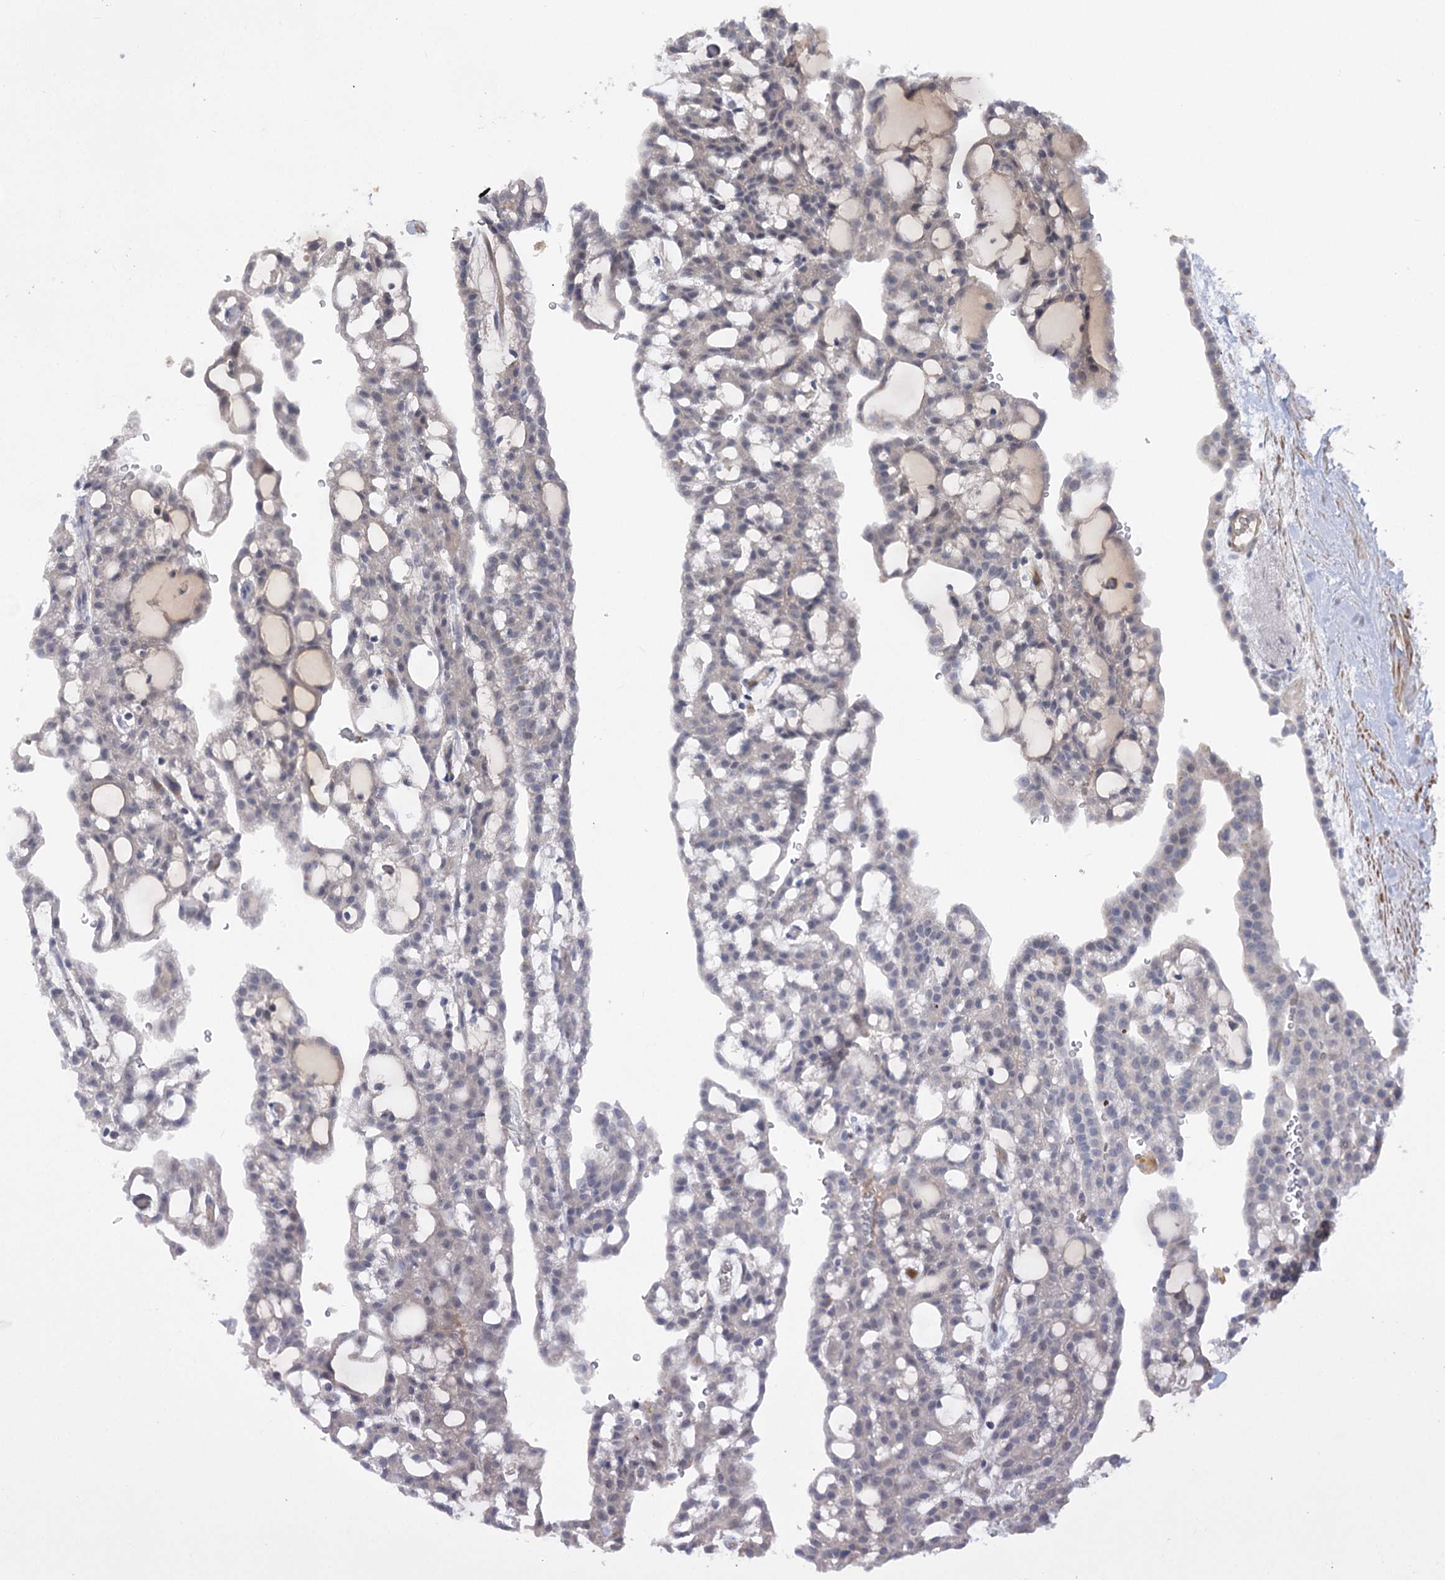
{"staining": {"intensity": "negative", "quantity": "none", "location": "none"}, "tissue": "renal cancer", "cell_type": "Tumor cells", "image_type": "cancer", "snomed": [{"axis": "morphology", "description": "Adenocarcinoma, NOS"}, {"axis": "topography", "description": "Kidney"}], "caption": "The IHC photomicrograph has no significant staining in tumor cells of renal cancer (adenocarcinoma) tissue. The staining is performed using DAB (3,3'-diaminobenzidine) brown chromogen with nuclei counter-stained in using hematoxylin.", "gene": "TENM2", "patient": {"sex": "male", "age": 63}}